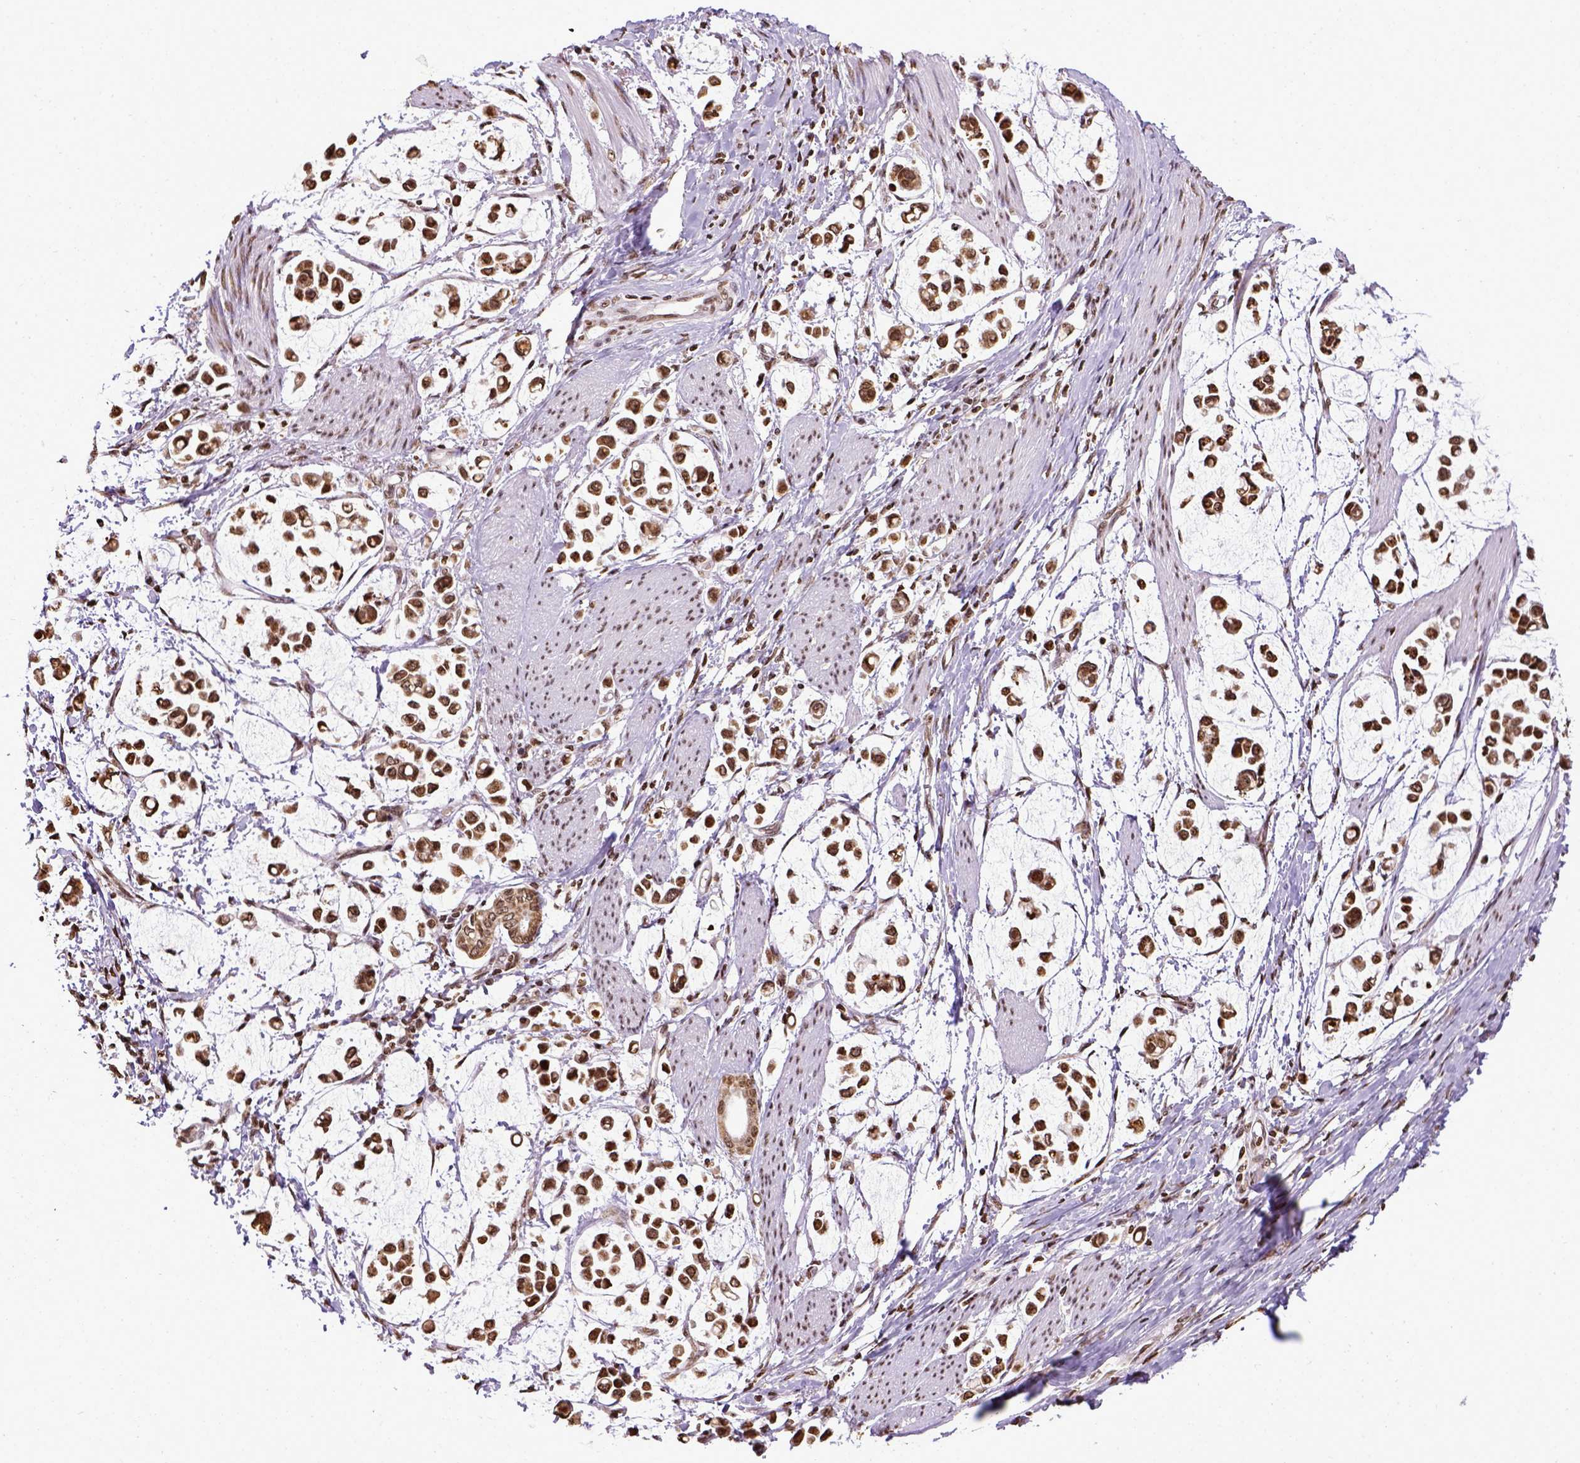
{"staining": {"intensity": "strong", "quantity": ">75%", "location": "cytoplasmic/membranous,nuclear"}, "tissue": "stomach cancer", "cell_type": "Tumor cells", "image_type": "cancer", "snomed": [{"axis": "morphology", "description": "Adenocarcinoma, NOS"}, {"axis": "topography", "description": "Stomach"}], "caption": "Brown immunohistochemical staining in human adenocarcinoma (stomach) displays strong cytoplasmic/membranous and nuclear staining in about >75% of tumor cells.", "gene": "ZNF75D", "patient": {"sex": "male", "age": 82}}